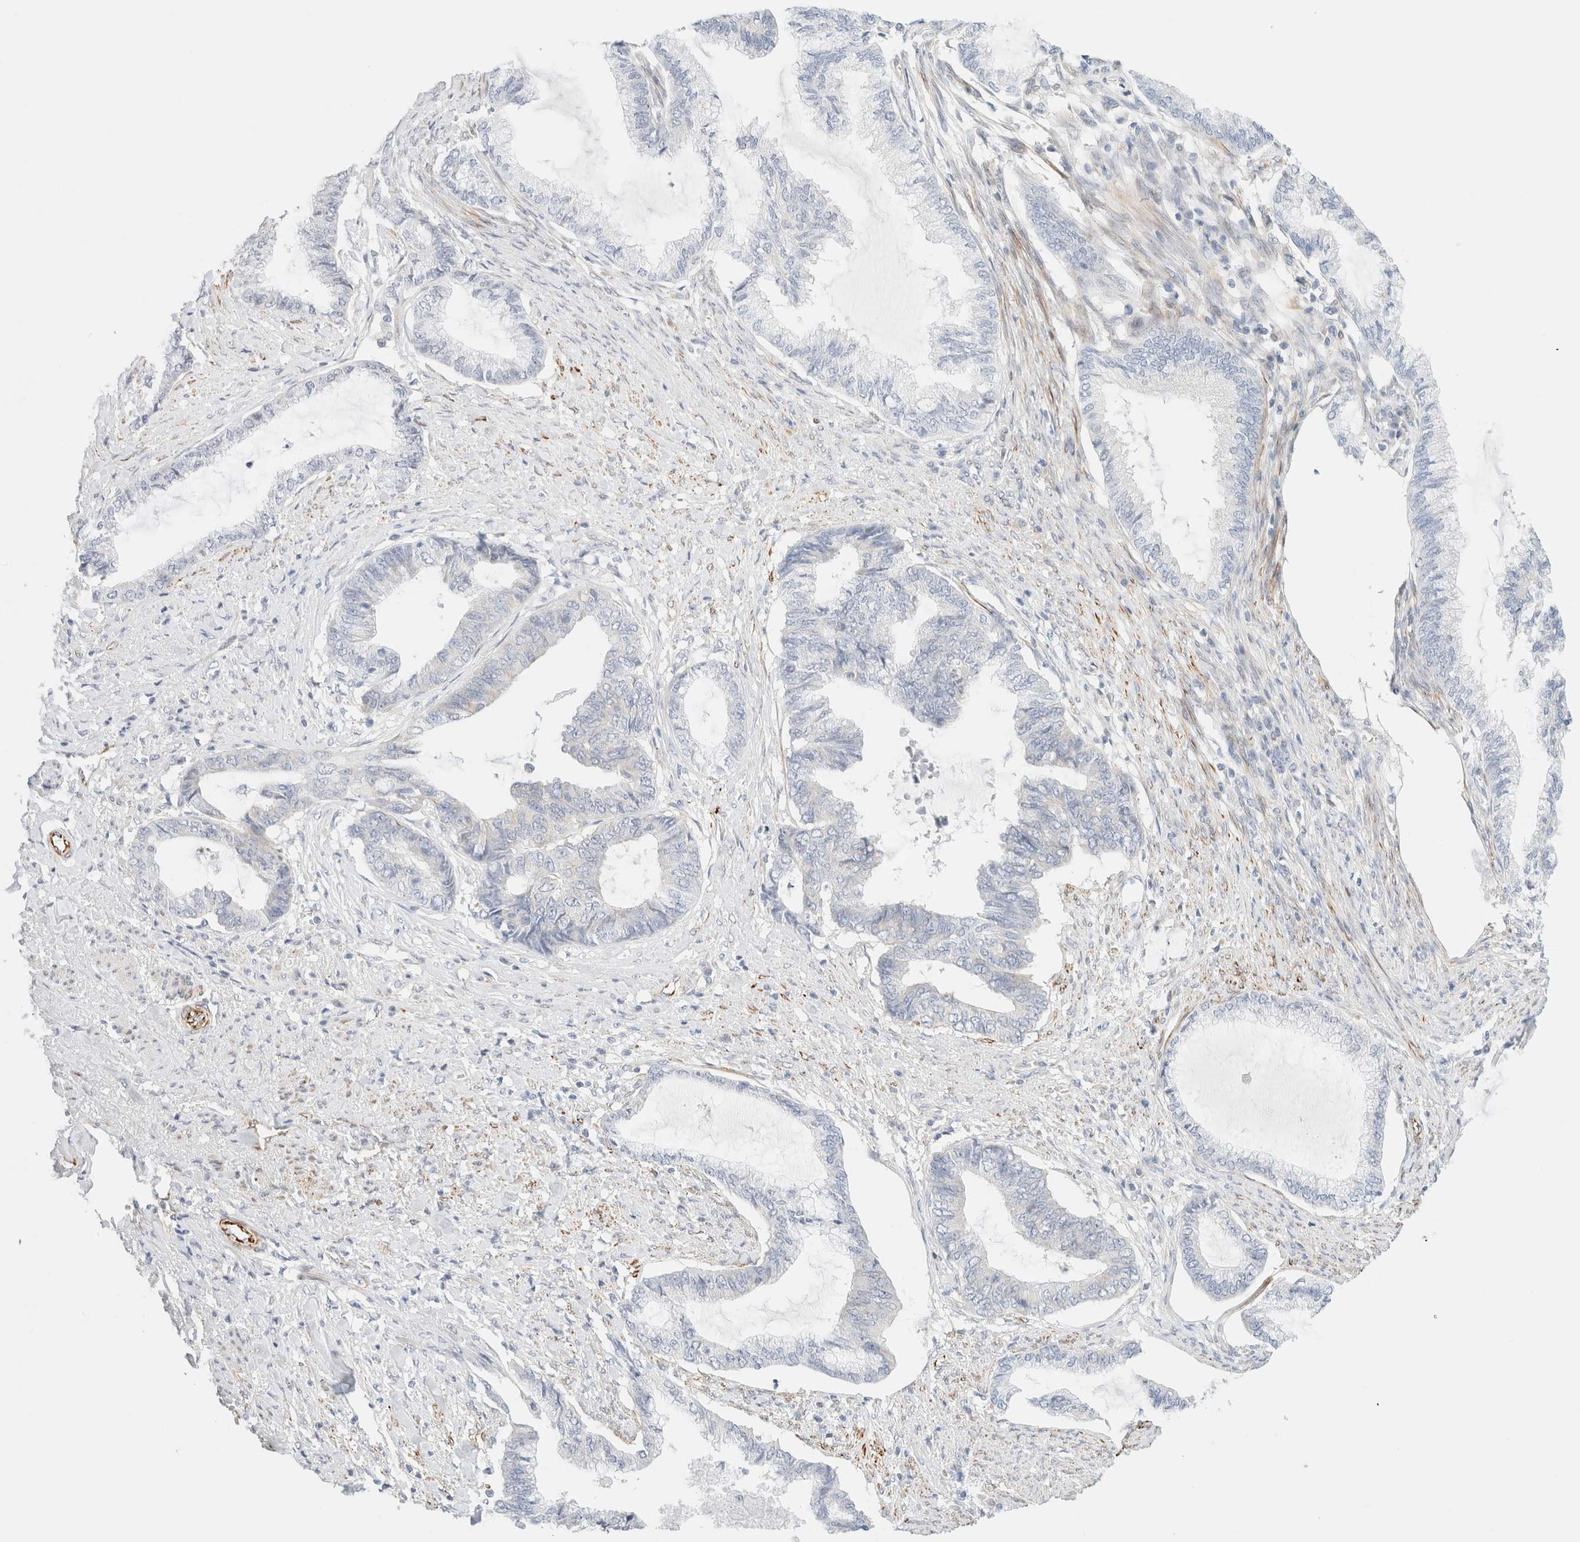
{"staining": {"intensity": "negative", "quantity": "none", "location": "none"}, "tissue": "endometrial cancer", "cell_type": "Tumor cells", "image_type": "cancer", "snomed": [{"axis": "morphology", "description": "Adenocarcinoma, NOS"}, {"axis": "topography", "description": "Endometrium"}], "caption": "Immunohistochemistry micrograph of neoplastic tissue: human adenocarcinoma (endometrial) stained with DAB (3,3'-diaminobenzidine) reveals no significant protein staining in tumor cells.", "gene": "SLC25A48", "patient": {"sex": "female", "age": 86}}